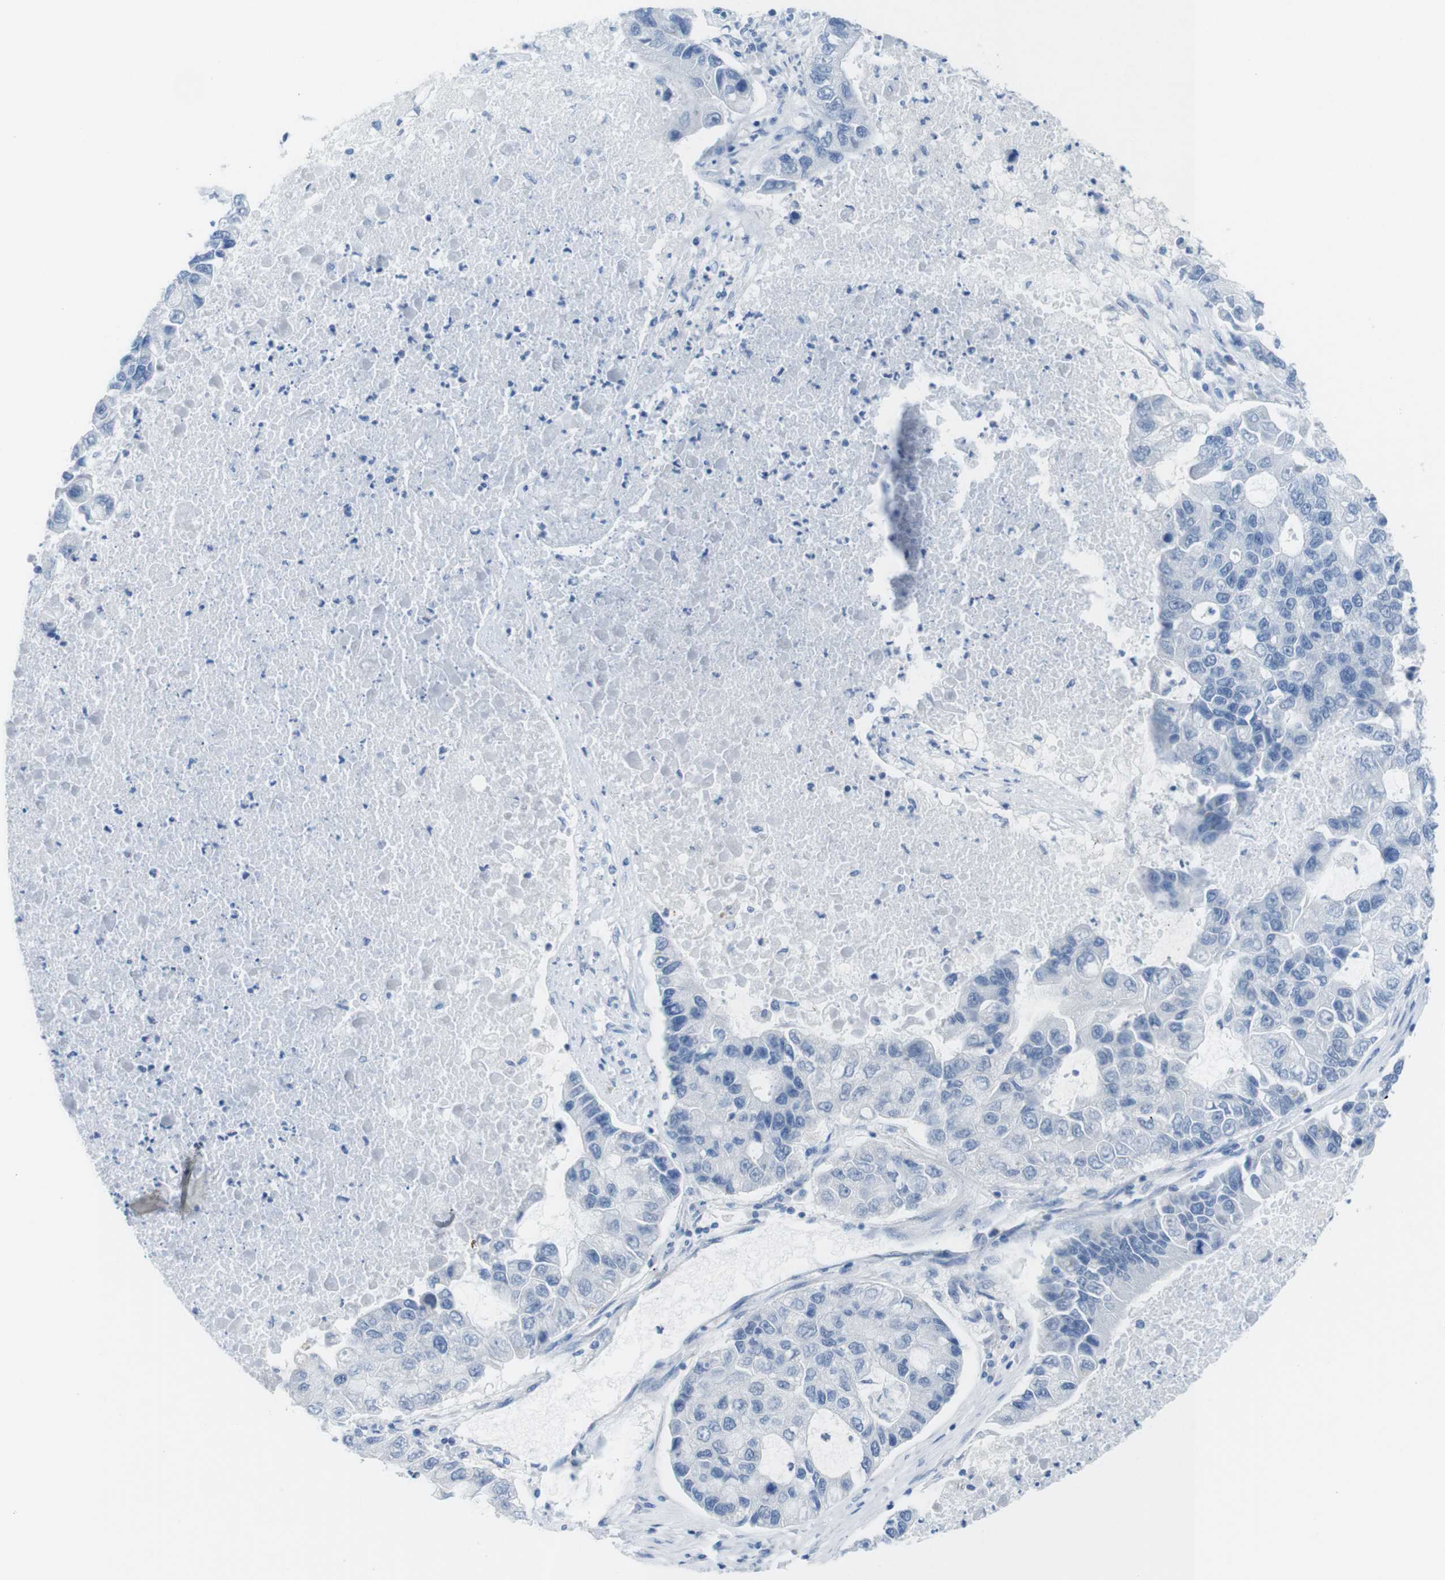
{"staining": {"intensity": "negative", "quantity": "none", "location": "none"}, "tissue": "lung cancer", "cell_type": "Tumor cells", "image_type": "cancer", "snomed": [{"axis": "morphology", "description": "Adenocarcinoma, NOS"}, {"axis": "topography", "description": "Lung"}], "caption": "High magnification brightfield microscopy of lung adenocarcinoma stained with DAB (3,3'-diaminobenzidine) (brown) and counterstained with hematoxylin (blue): tumor cells show no significant staining.", "gene": "OPN1SW", "patient": {"sex": "female", "age": 51}}